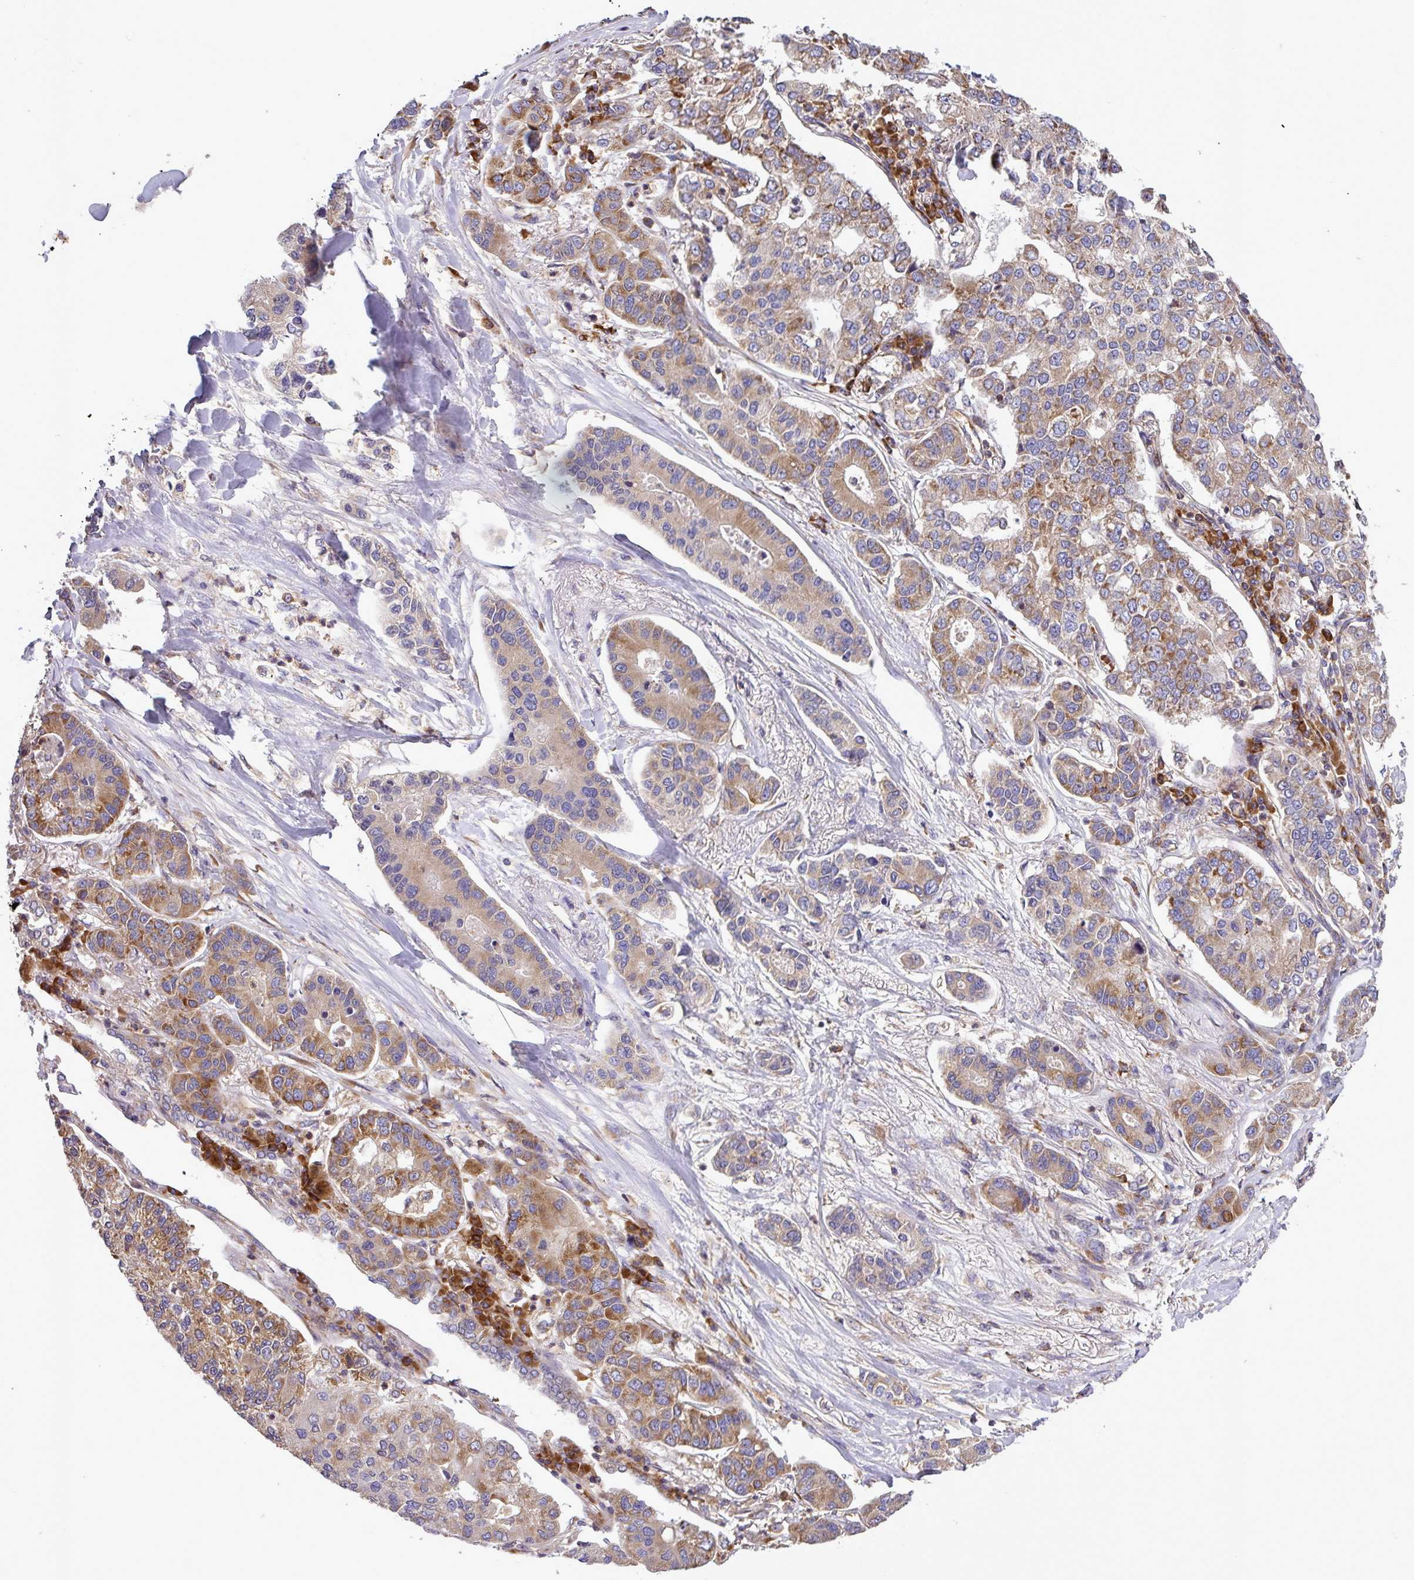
{"staining": {"intensity": "moderate", "quantity": ">75%", "location": "cytoplasmic/membranous"}, "tissue": "lung cancer", "cell_type": "Tumor cells", "image_type": "cancer", "snomed": [{"axis": "morphology", "description": "Adenocarcinoma, NOS"}, {"axis": "topography", "description": "Lung"}], "caption": "Tumor cells exhibit medium levels of moderate cytoplasmic/membranous expression in about >75% of cells in adenocarcinoma (lung).", "gene": "LRRC74B", "patient": {"sex": "male", "age": 49}}